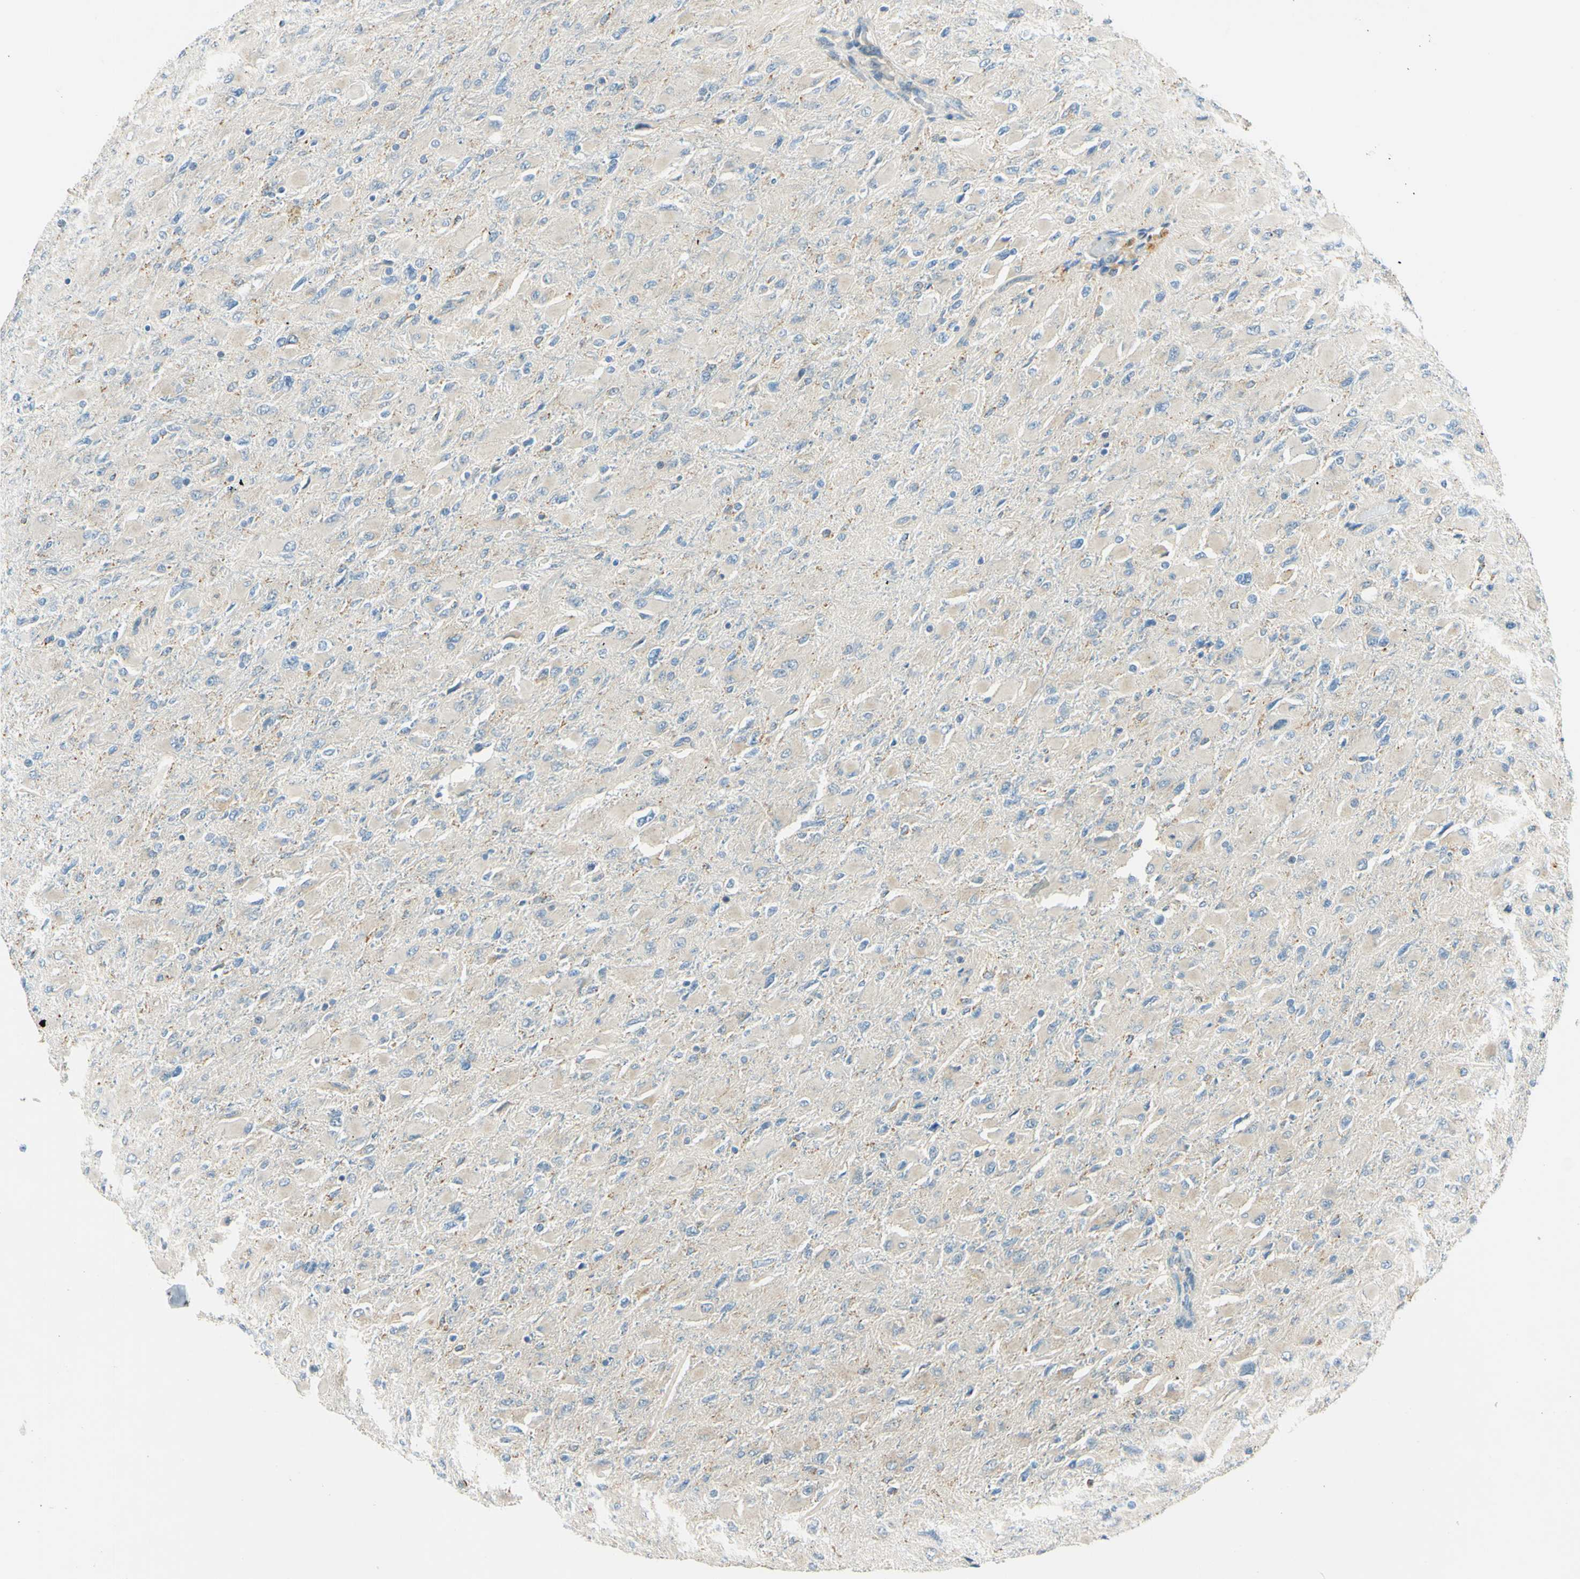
{"staining": {"intensity": "negative", "quantity": "none", "location": "none"}, "tissue": "glioma", "cell_type": "Tumor cells", "image_type": "cancer", "snomed": [{"axis": "morphology", "description": "Glioma, malignant, High grade"}, {"axis": "topography", "description": "Cerebral cortex"}], "caption": "Glioma was stained to show a protein in brown. There is no significant positivity in tumor cells.", "gene": "LAMA3", "patient": {"sex": "female", "age": 36}}